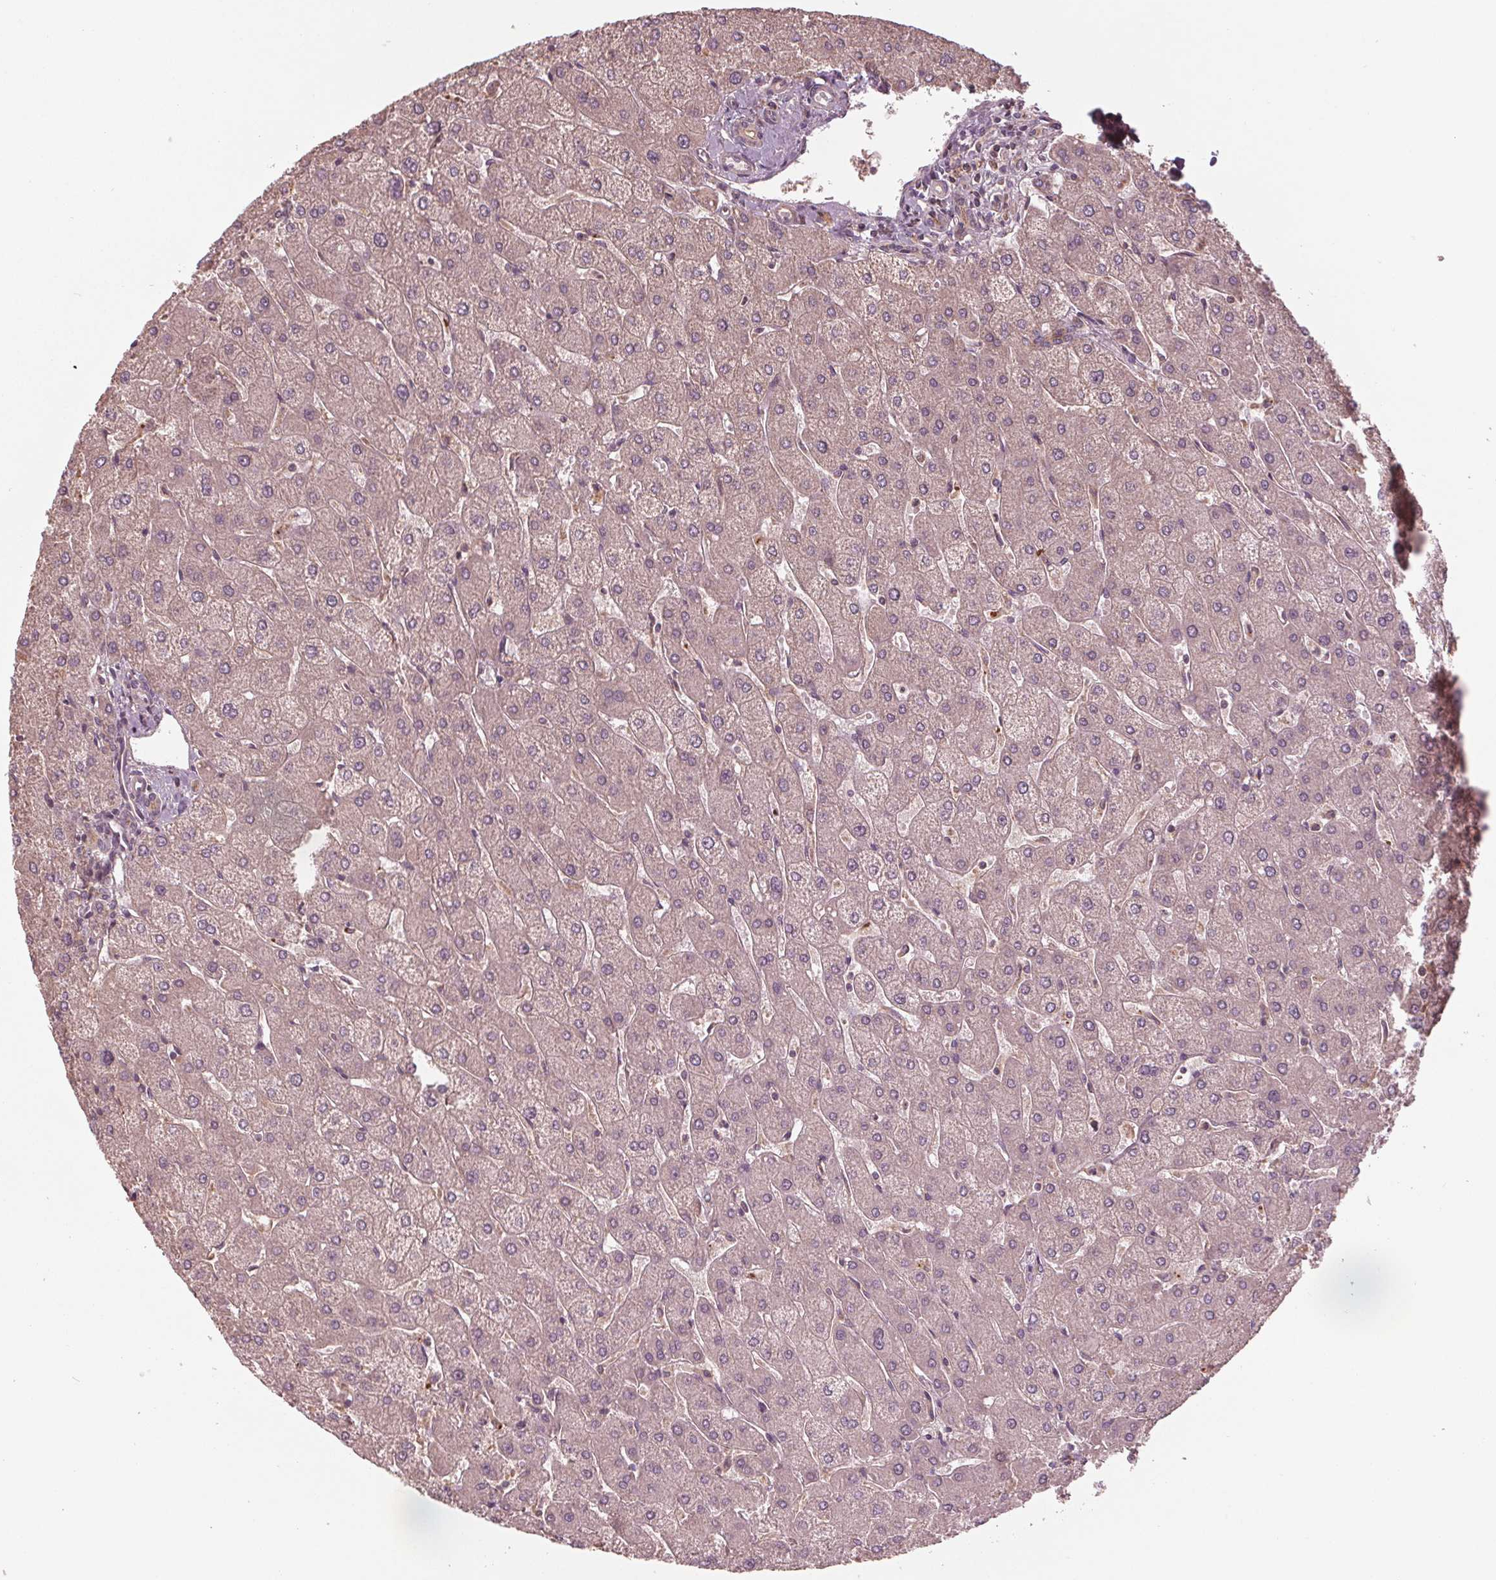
{"staining": {"intensity": "weak", "quantity": "25%-75%", "location": "cytoplasmic/membranous"}, "tissue": "liver", "cell_type": "Cholangiocytes", "image_type": "normal", "snomed": [{"axis": "morphology", "description": "Normal tissue, NOS"}, {"axis": "topography", "description": "Liver"}], "caption": "Liver stained for a protein displays weak cytoplasmic/membranous positivity in cholangiocytes. (brown staining indicates protein expression, while blue staining denotes nuclei).", "gene": "GNB2", "patient": {"sex": "male", "age": 67}}